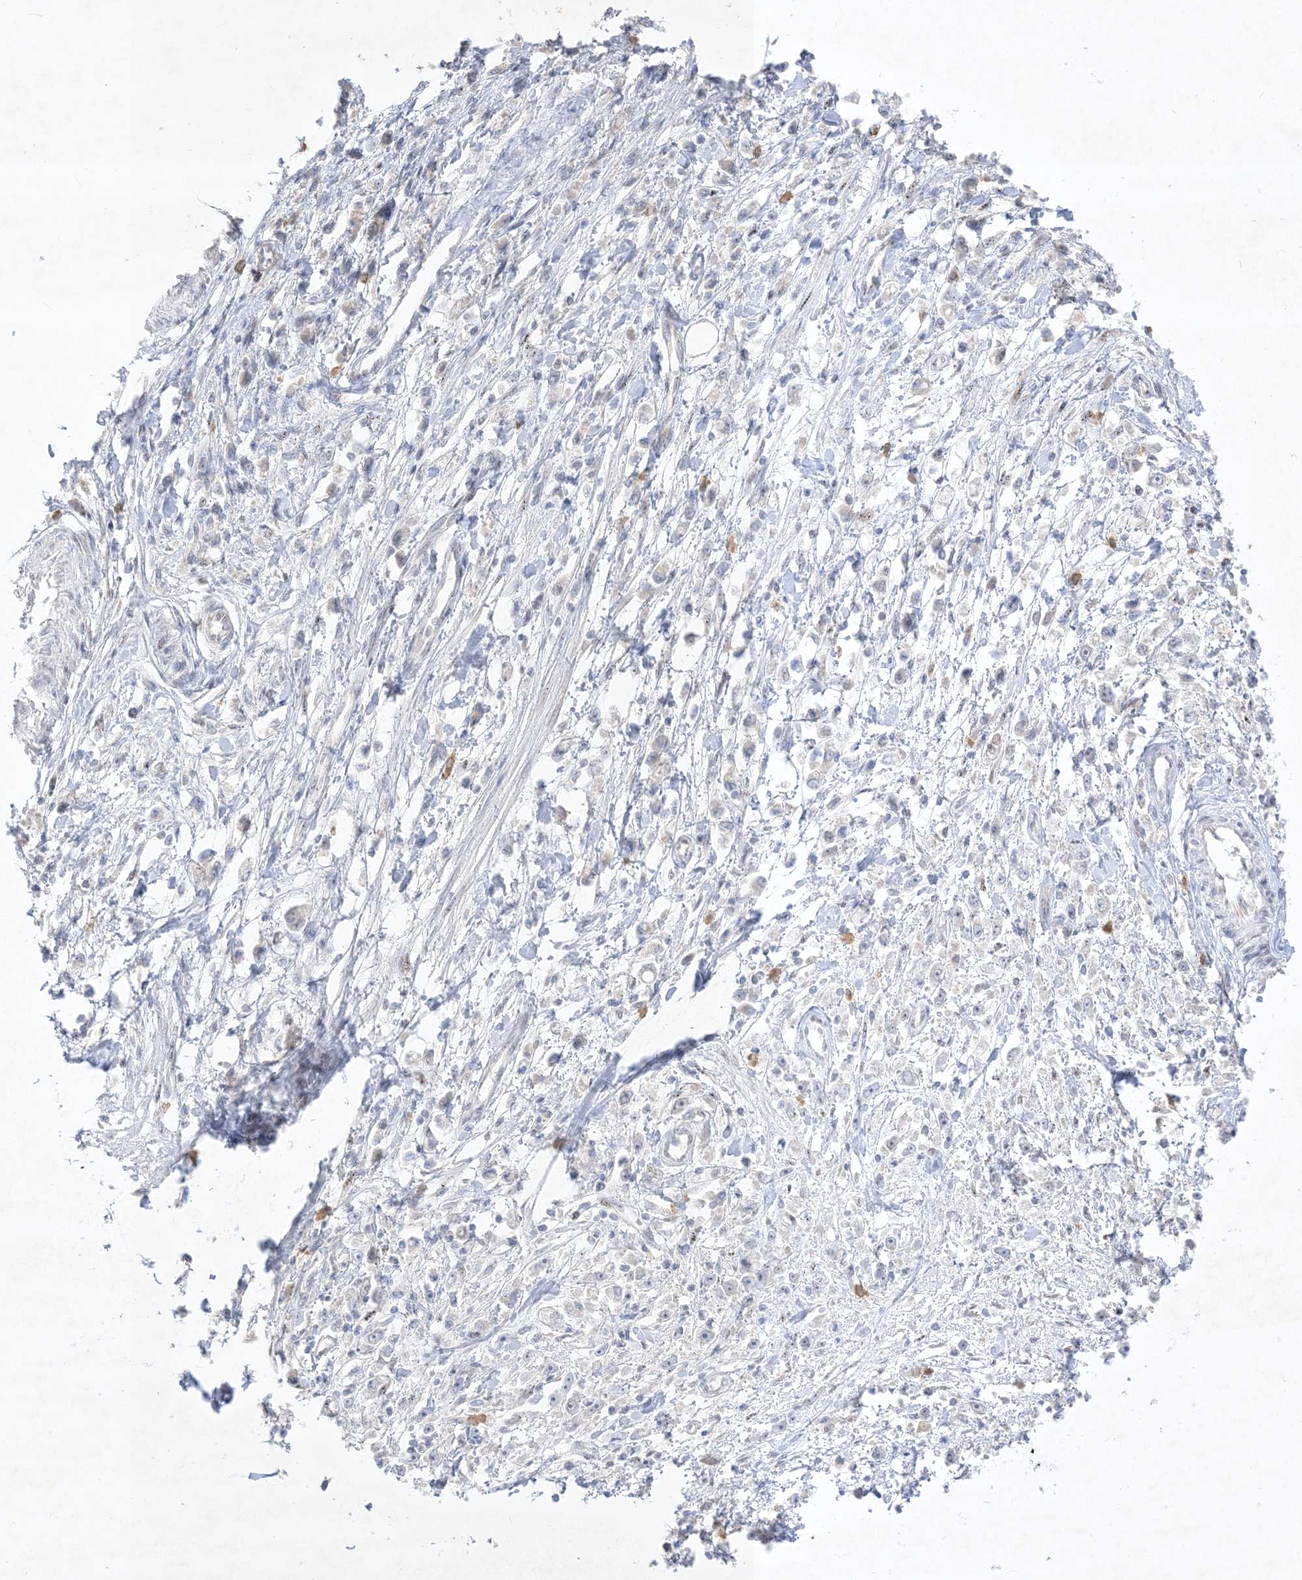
{"staining": {"intensity": "negative", "quantity": "none", "location": "none"}, "tissue": "stomach cancer", "cell_type": "Tumor cells", "image_type": "cancer", "snomed": [{"axis": "morphology", "description": "Adenocarcinoma, NOS"}, {"axis": "topography", "description": "Stomach"}], "caption": "DAB immunohistochemical staining of stomach cancer (adenocarcinoma) exhibits no significant expression in tumor cells.", "gene": "BHLHE40", "patient": {"sex": "female", "age": 59}}